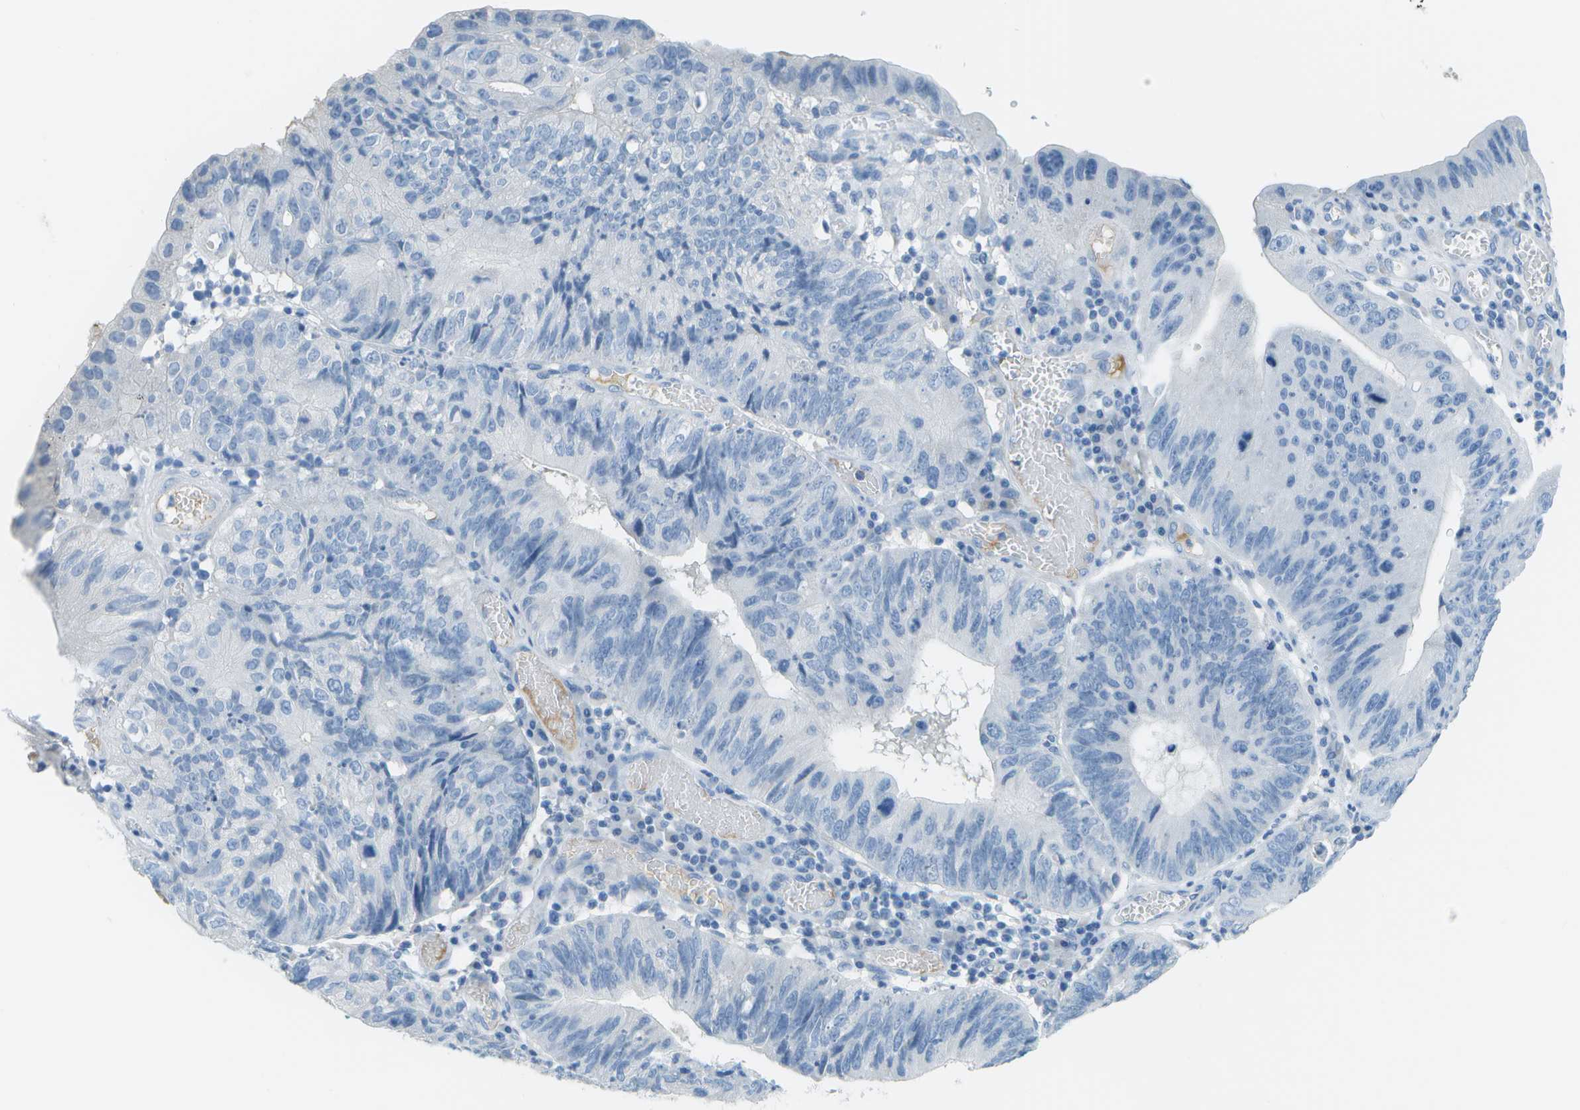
{"staining": {"intensity": "negative", "quantity": "none", "location": "none"}, "tissue": "stomach cancer", "cell_type": "Tumor cells", "image_type": "cancer", "snomed": [{"axis": "morphology", "description": "Adenocarcinoma, NOS"}, {"axis": "topography", "description": "Stomach"}], "caption": "Immunohistochemistry (IHC) micrograph of stomach cancer (adenocarcinoma) stained for a protein (brown), which demonstrates no positivity in tumor cells.", "gene": "C1S", "patient": {"sex": "male", "age": 59}}